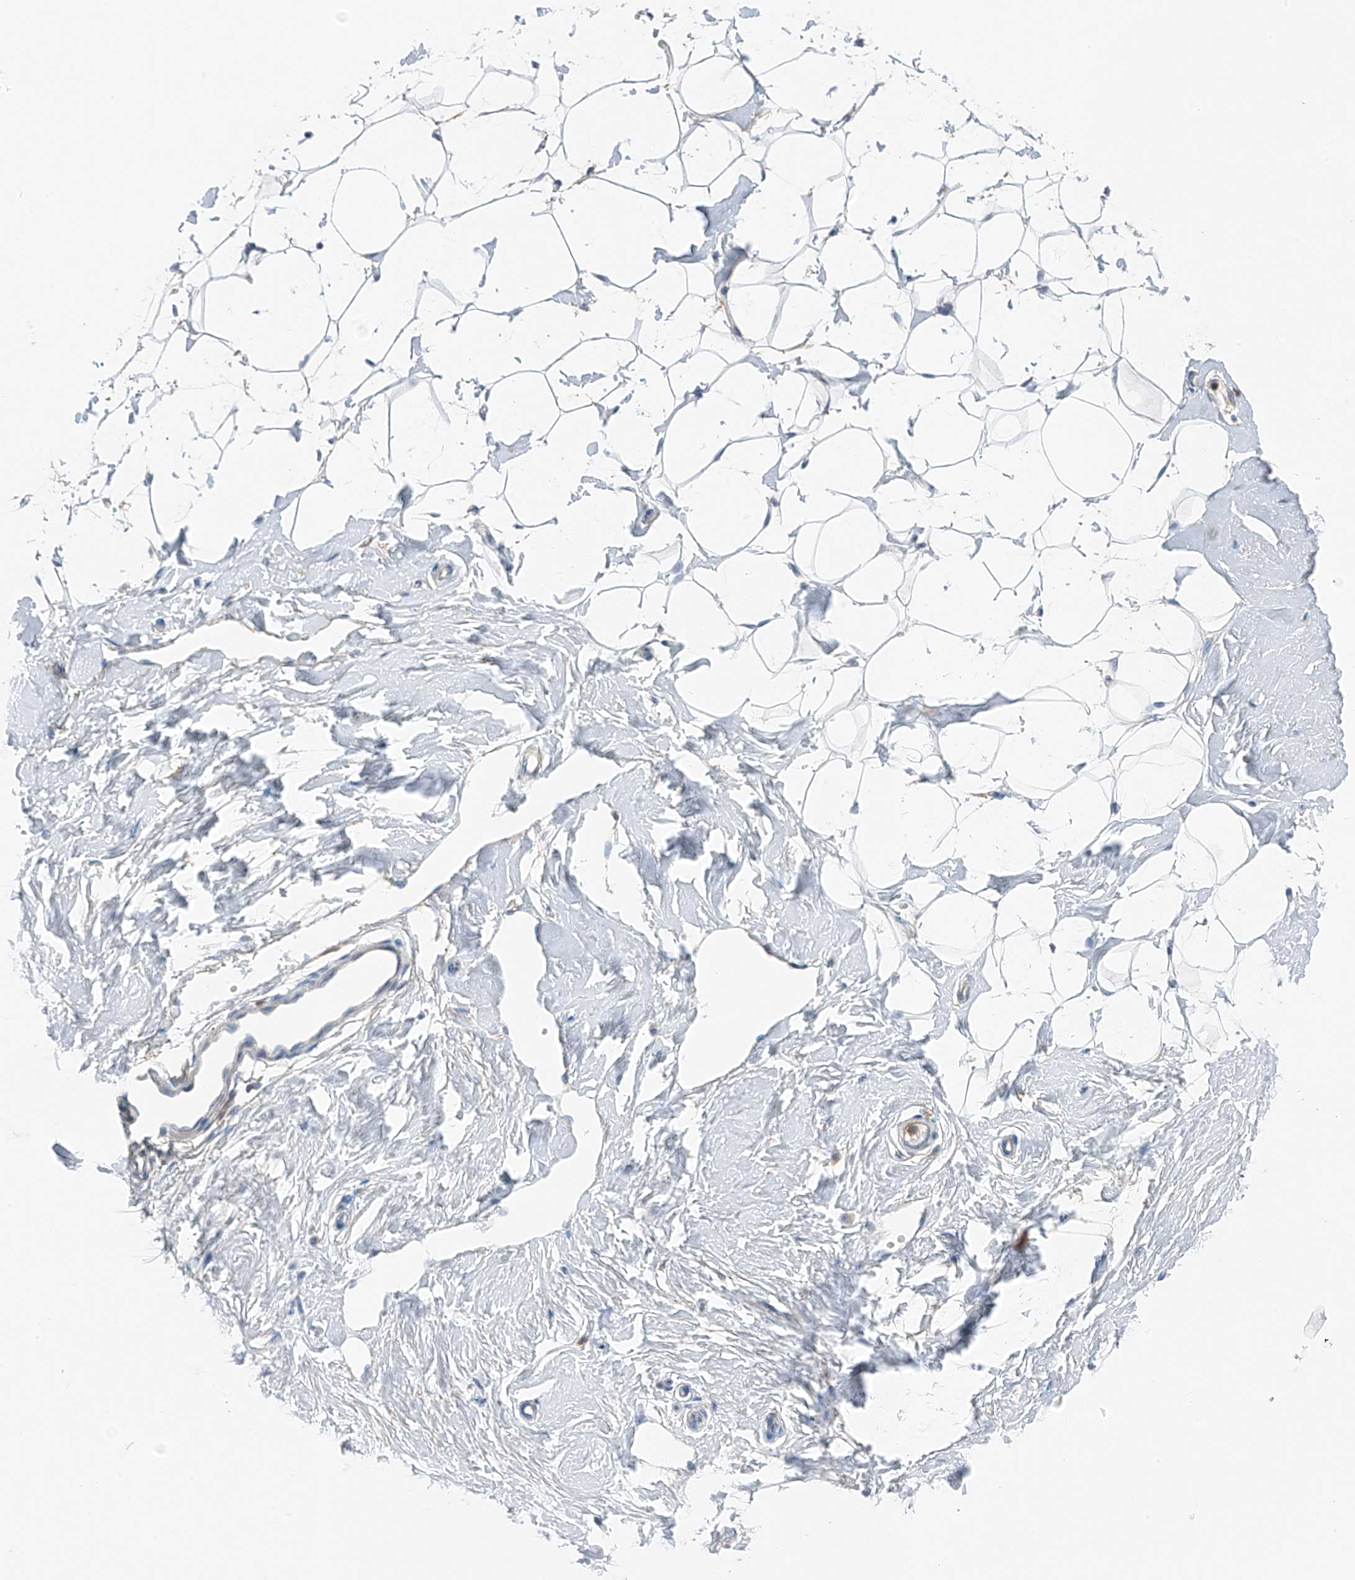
{"staining": {"intensity": "negative", "quantity": "none", "location": "none"}, "tissue": "adipose tissue", "cell_type": "Adipocytes", "image_type": "normal", "snomed": [{"axis": "morphology", "description": "Normal tissue, NOS"}, {"axis": "topography", "description": "Breast"}], "caption": "High magnification brightfield microscopy of benign adipose tissue stained with DAB (3,3'-diaminobenzidine) (brown) and counterstained with hematoxylin (blue): adipocytes show no significant positivity. (Immunohistochemistry, brightfield microscopy, high magnification).", "gene": "NALCN", "patient": {"sex": "female", "age": 23}}